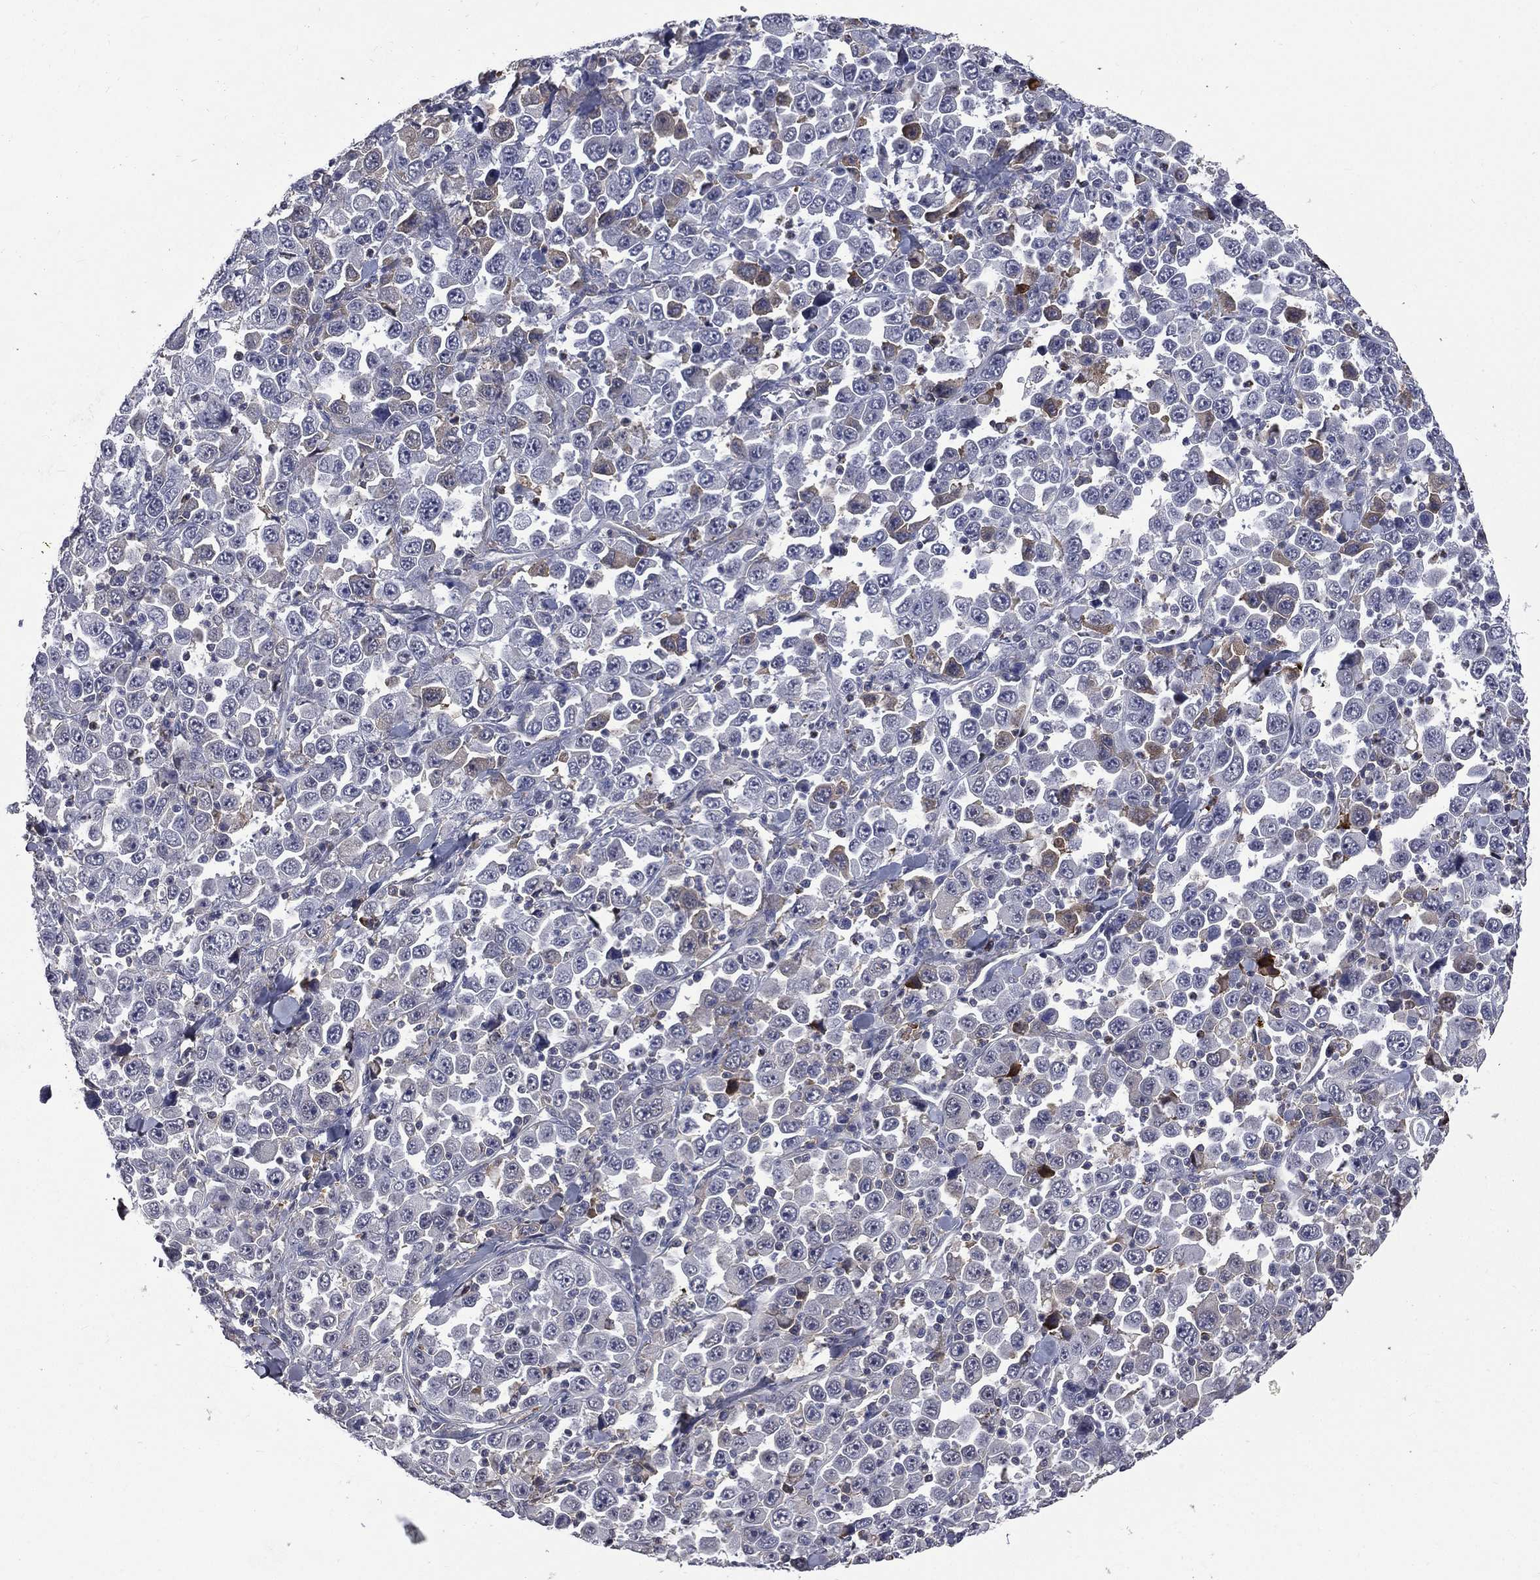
{"staining": {"intensity": "weak", "quantity": "<25%", "location": "cytoplasmic/membranous"}, "tissue": "stomach cancer", "cell_type": "Tumor cells", "image_type": "cancer", "snomed": [{"axis": "morphology", "description": "Normal tissue, NOS"}, {"axis": "morphology", "description": "Adenocarcinoma, NOS"}, {"axis": "topography", "description": "Stomach, upper"}, {"axis": "topography", "description": "Stomach"}], "caption": "Stomach cancer (adenocarcinoma) stained for a protein using IHC demonstrates no staining tumor cells.", "gene": "FGG", "patient": {"sex": "male", "age": 59}}